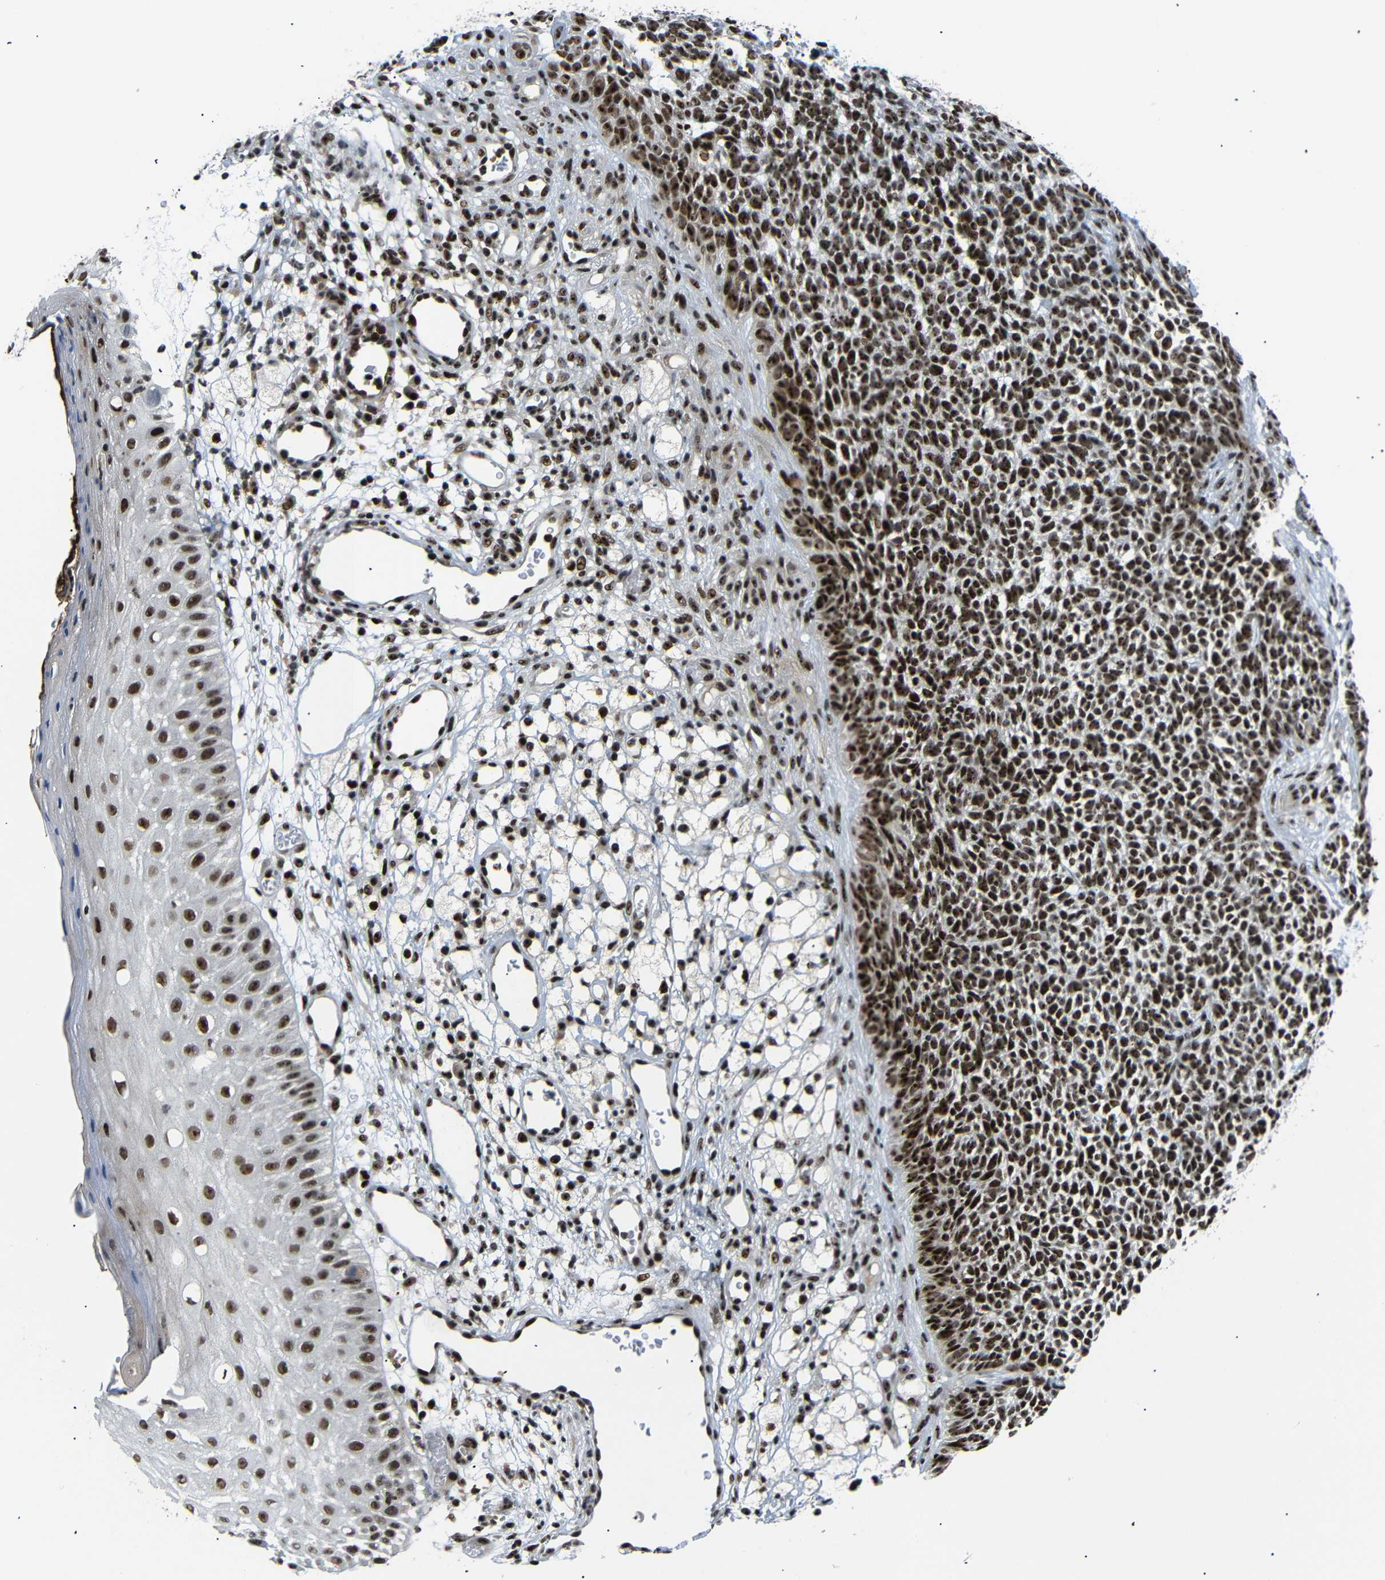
{"staining": {"intensity": "strong", "quantity": ">75%", "location": "nuclear"}, "tissue": "skin cancer", "cell_type": "Tumor cells", "image_type": "cancer", "snomed": [{"axis": "morphology", "description": "Basal cell carcinoma"}, {"axis": "topography", "description": "Skin"}], "caption": "Skin cancer tissue reveals strong nuclear expression in about >75% of tumor cells, visualized by immunohistochemistry.", "gene": "SETDB2", "patient": {"sex": "female", "age": 84}}